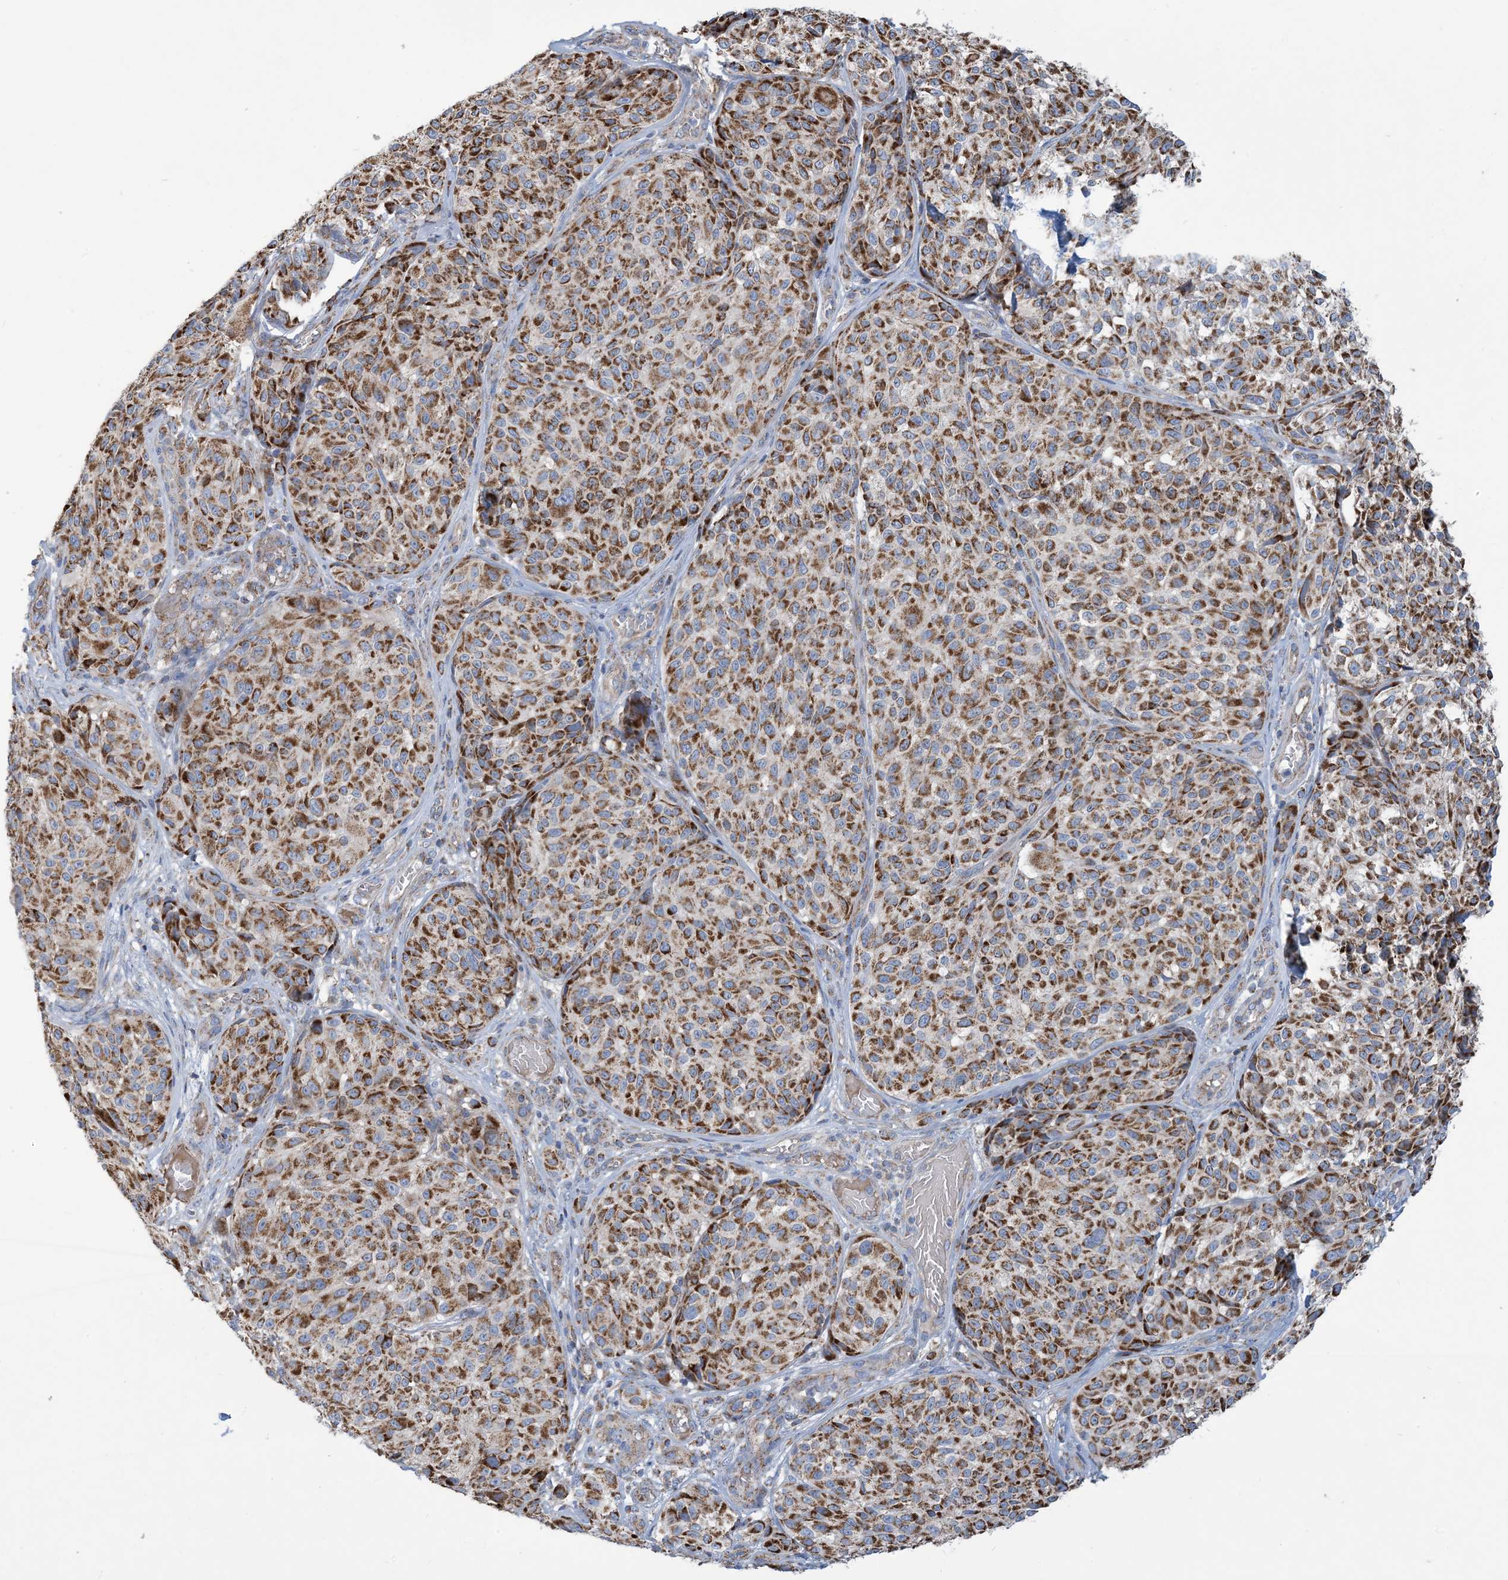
{"staining": {"intensity": "strong", "quantity": ">75%", "location": "cytoplasmic/membranous"}, "tissue": "melanoma", "cell_type": "Tumor cells", "image_type": "cancer", "snomed": [{"axis": "morphology", "description": "Malignant melanoma, NOS"}, {"axis": "topography", "description": "Skin"}], "caption": "DAB (3,3'-diaminobenzidine) immunohistochemical staining of melanoma reveals strong cytoplasmic/membranous protein staining in approximately >75% of tumor cells. (Stains: DAB (3,3'-diaminobenzidine) in brown, nuclei in blue, Microscopy: brightfield microscopy at high magnification).", "gene": "PHOSPHO2", "patient": {"sex": "male", "age": 83}}